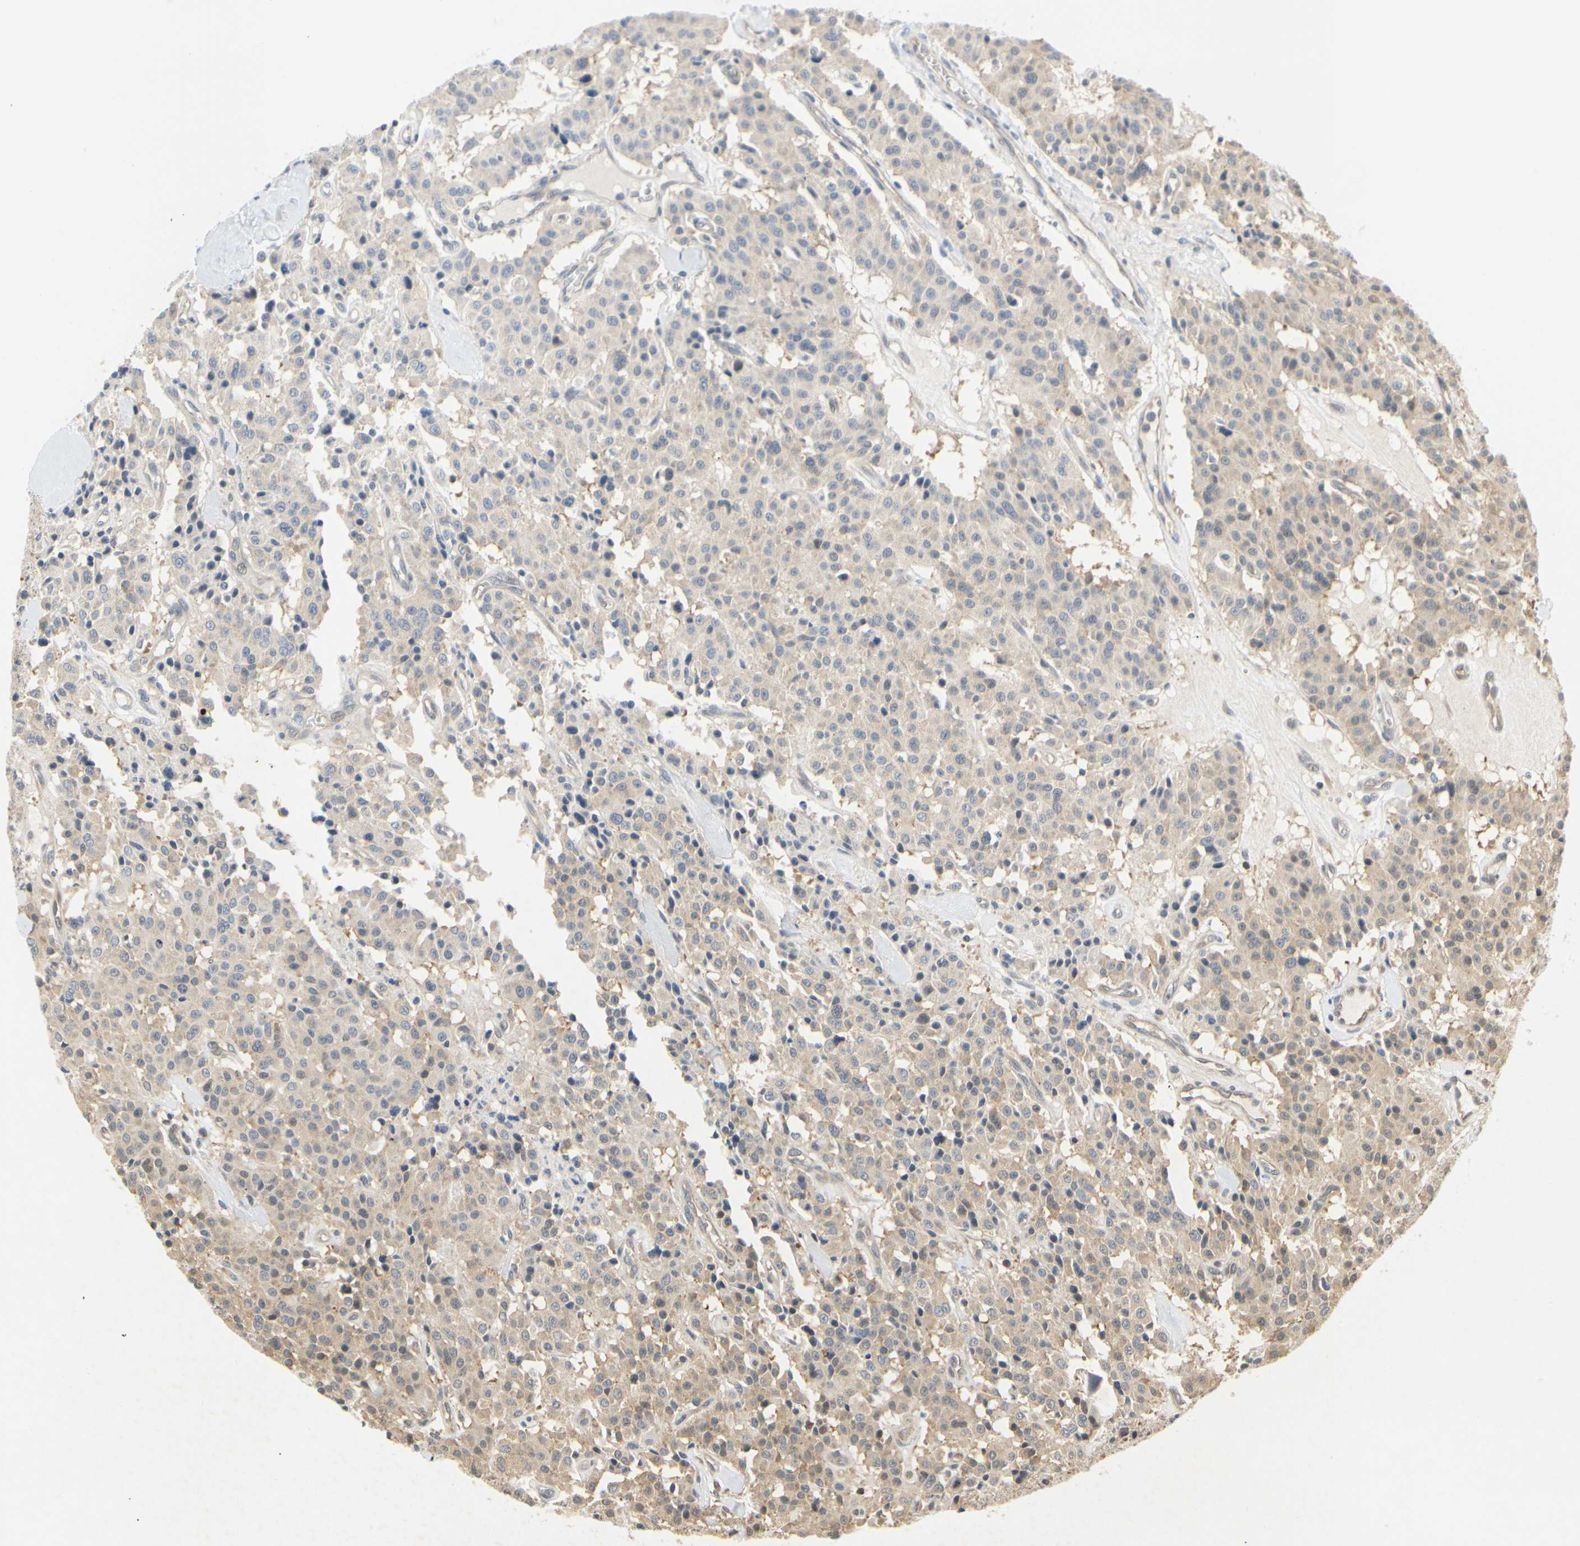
{"staining": {"intensity": "weak", "quantity": "25%-75%", "location": "cytoplasmic/membranous"}, "tissue": "carcinoid", "cell_type": "Tumor cells", "image_type": "cancer", "snomed": [{"axis": "morphology", "description": "Carcinoid, malignant, NOS"}, {"axis": "topography", "description": "Lung"}], "caption": "A histopathology image of human carcinoid stained for a protein demonstrates weak cytoplasmic/membranous brown staining in tumor cells. The staining is performed using DAB (3,3'-diaminobenzidine) brown chromogen to label protein expression. The nuclei are counter-stained blue using hematoxylin.", "gene": "EIF1AX", "patient": {"sex": "male", "age": 30}}